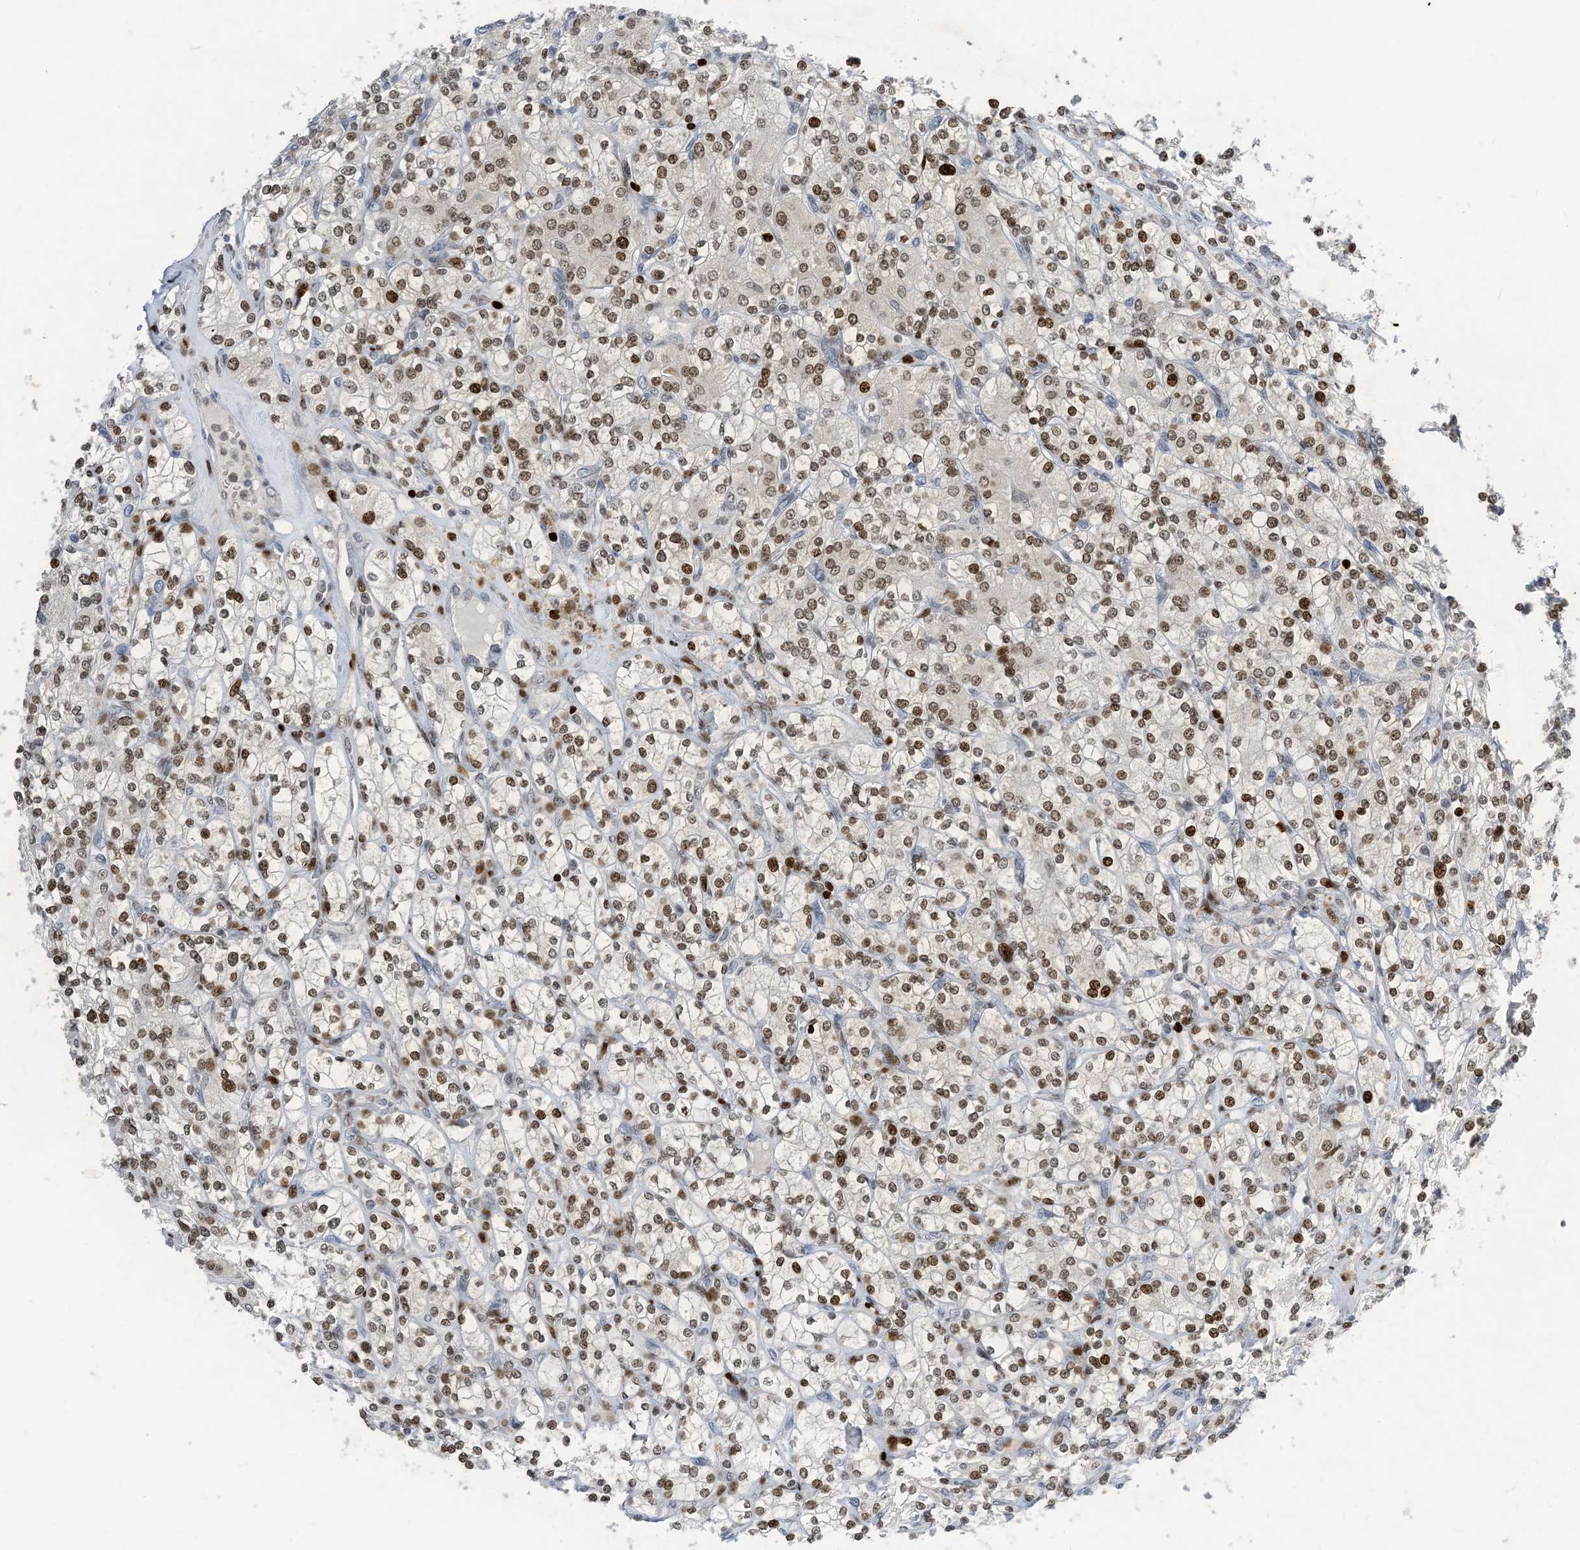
{"staining": {"intensity": "moderate", "quantity": ">75%", "location": "nuclear"}, "tissue": "renal cancer", "cell_type": "Tumor cells", "image_type": "cancer", "snomed": [{"axis": "morphology", "description": "Adenocarcinoma, NOS"}, {"axis": "topography", "description": "Kidney"}], "caption": "Protein staining demonstrates moderate nuclear positivity in approximately >75% of tumor cells in adenocarcinoma (renal).", "gene": "SLC25A53", "patient": {"sex": "male", "age": 77}}